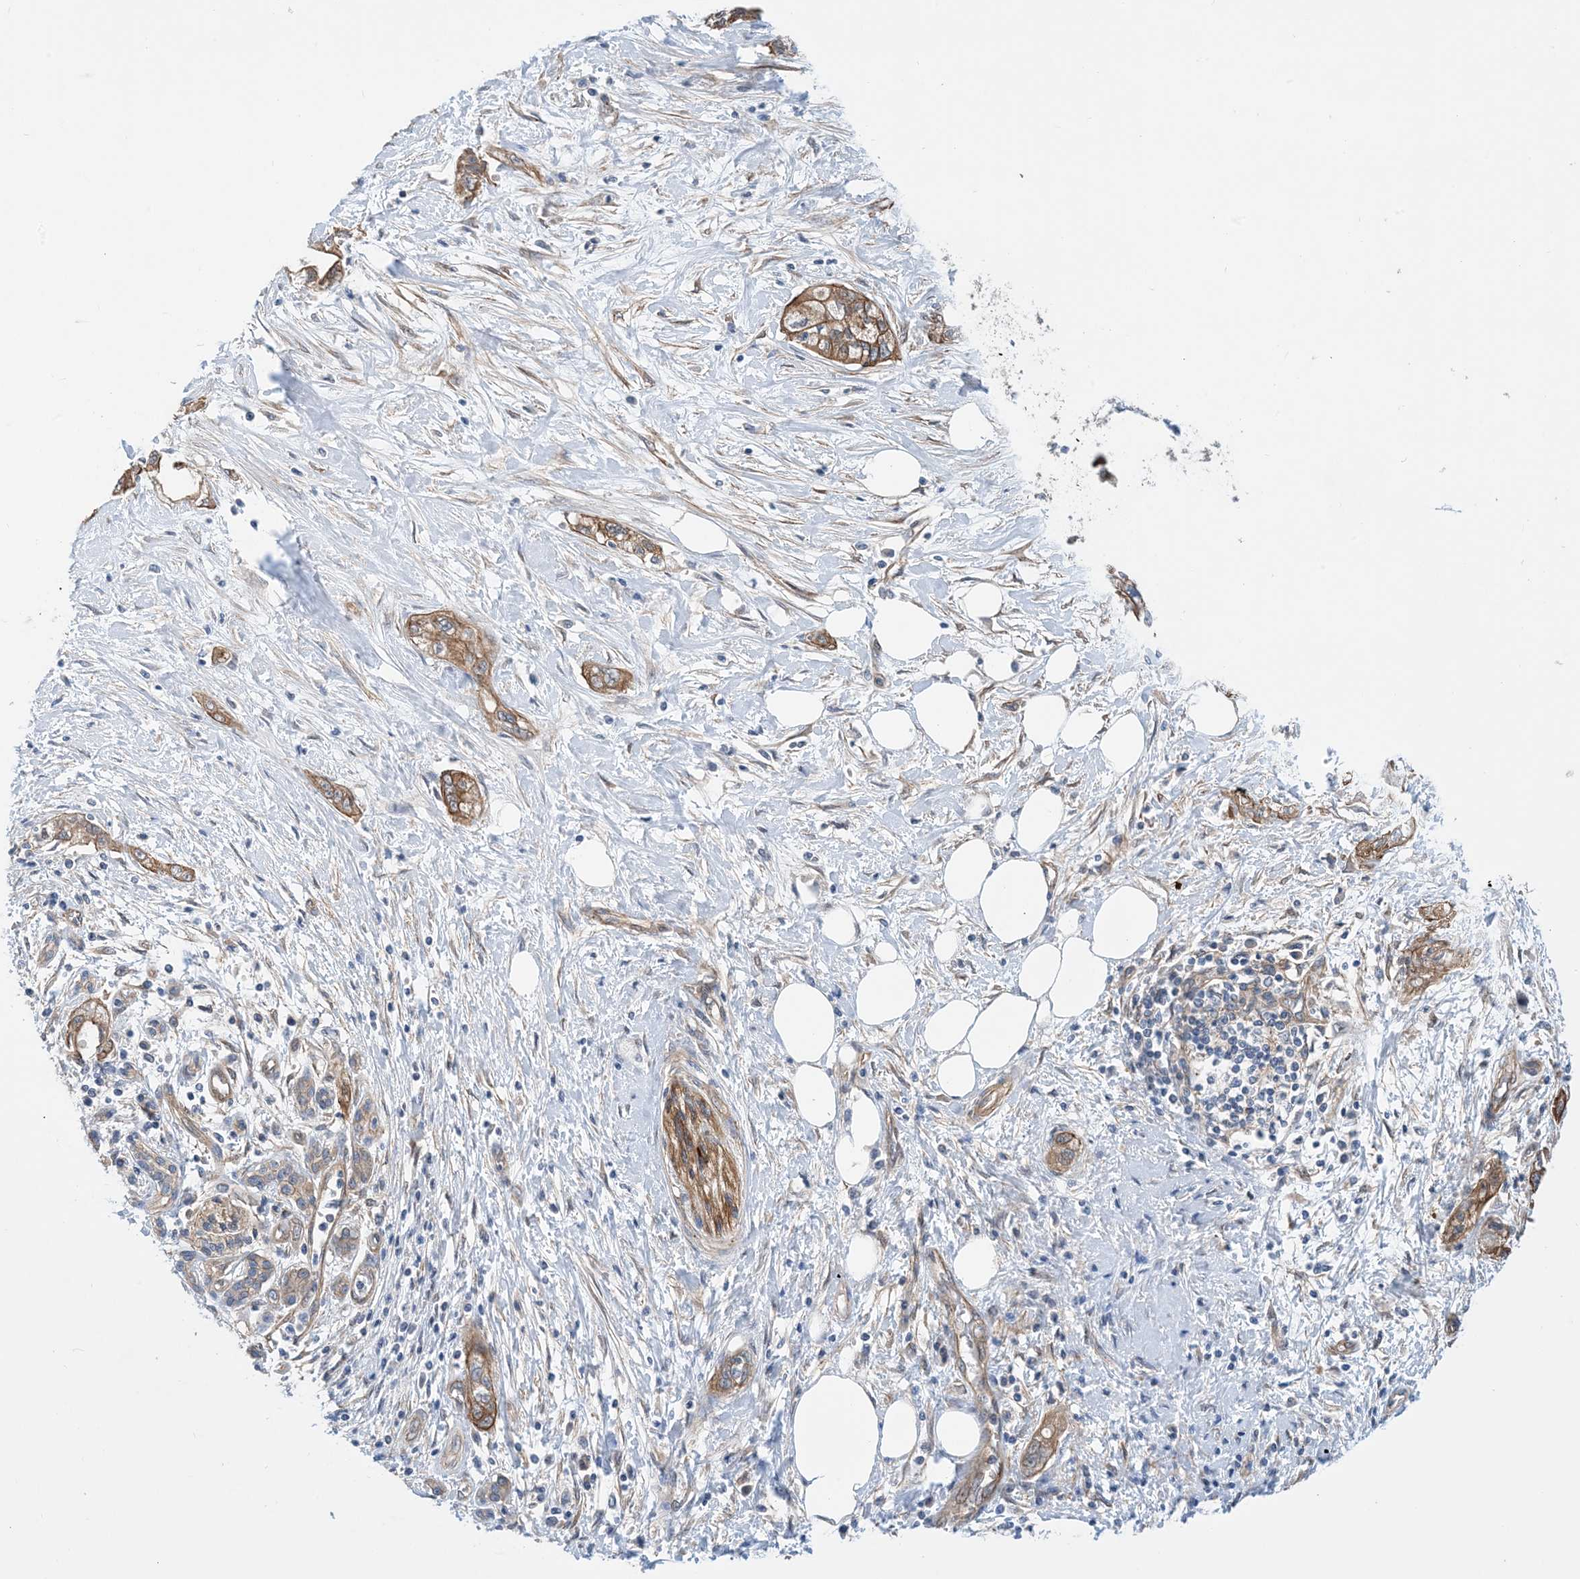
{"staining": {"intensity": "moderate", "quantity": ">75%", "location": "cytoplasmic/membranous"}, "tissue": "pancreatic cancer", "cell_type": "Tumor cells", "image_type": "cancer", "snomed": [{"axis": "morphology", "description": "Adenocarcinoma, NOS"}, {"axis": "topography", "description": "Pancreas"}], "caption": "Immunohistochemistry of pancreatic adenocarcinoma reveals medium levels of moderate cytoplasmic/membranous expression in about >75% of tumor cells.", "gene": "EHBP1", "patient": {"sex": "male", "age": 70}}